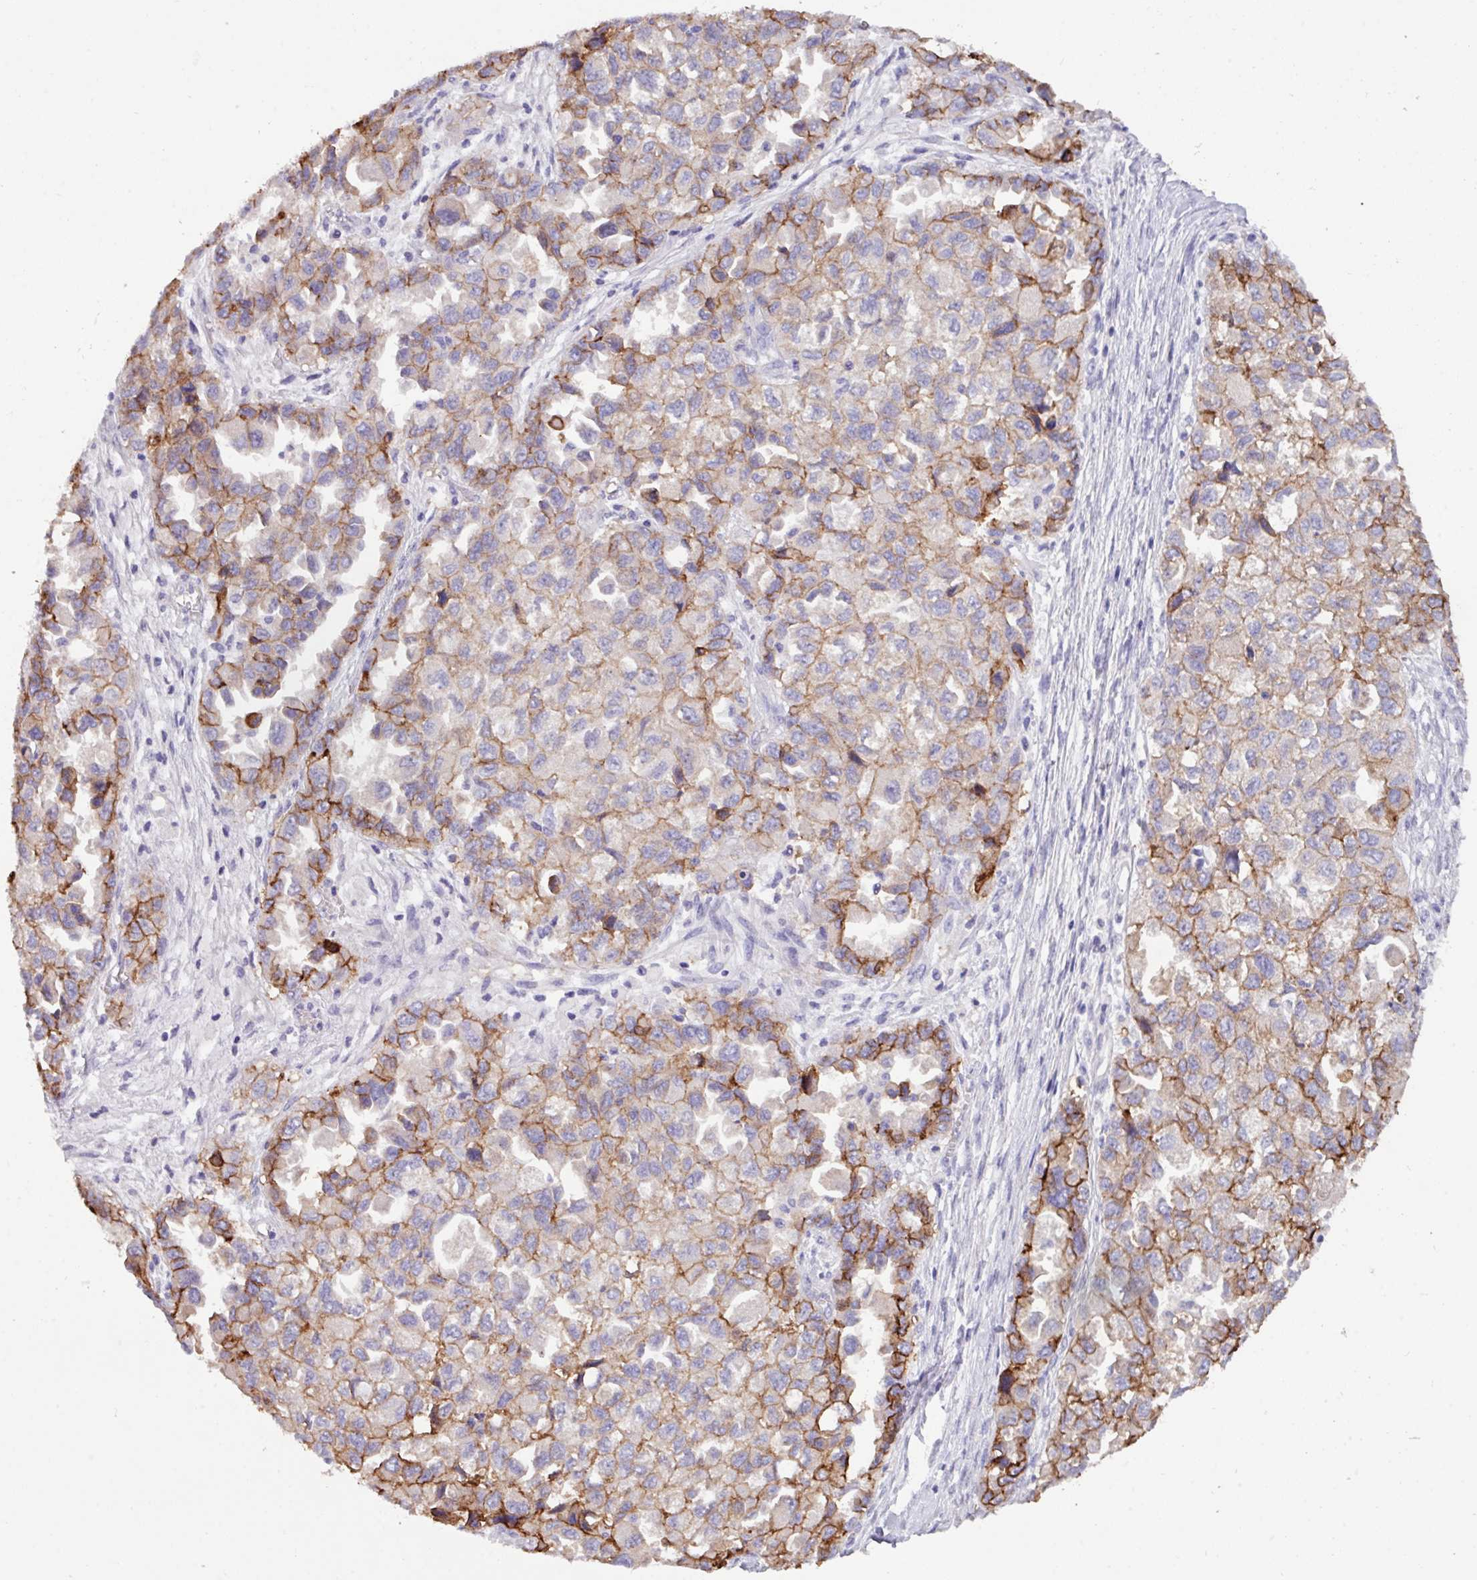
{"staining": {"intensity": "moderate", "quantity": ">75%", "location": "cytoplasmic/membranous"}, "tissue": "ovarian cancer", "cell_type": "Tumor cells", "image_type": "cancer", "snomed": [{"axis": "morphology", "description": "Cystadenocarcinoma, serous, NOS"}, {"axis": "topography", "description": "Ovary"}], "caption": "An image of human ovarian cancer stained for a protein shows moderate cytoplasmic/membranous brown staining in tumor cells.", "gene": "EPCAM", "patient": {"sex": "female", "age": 84}}